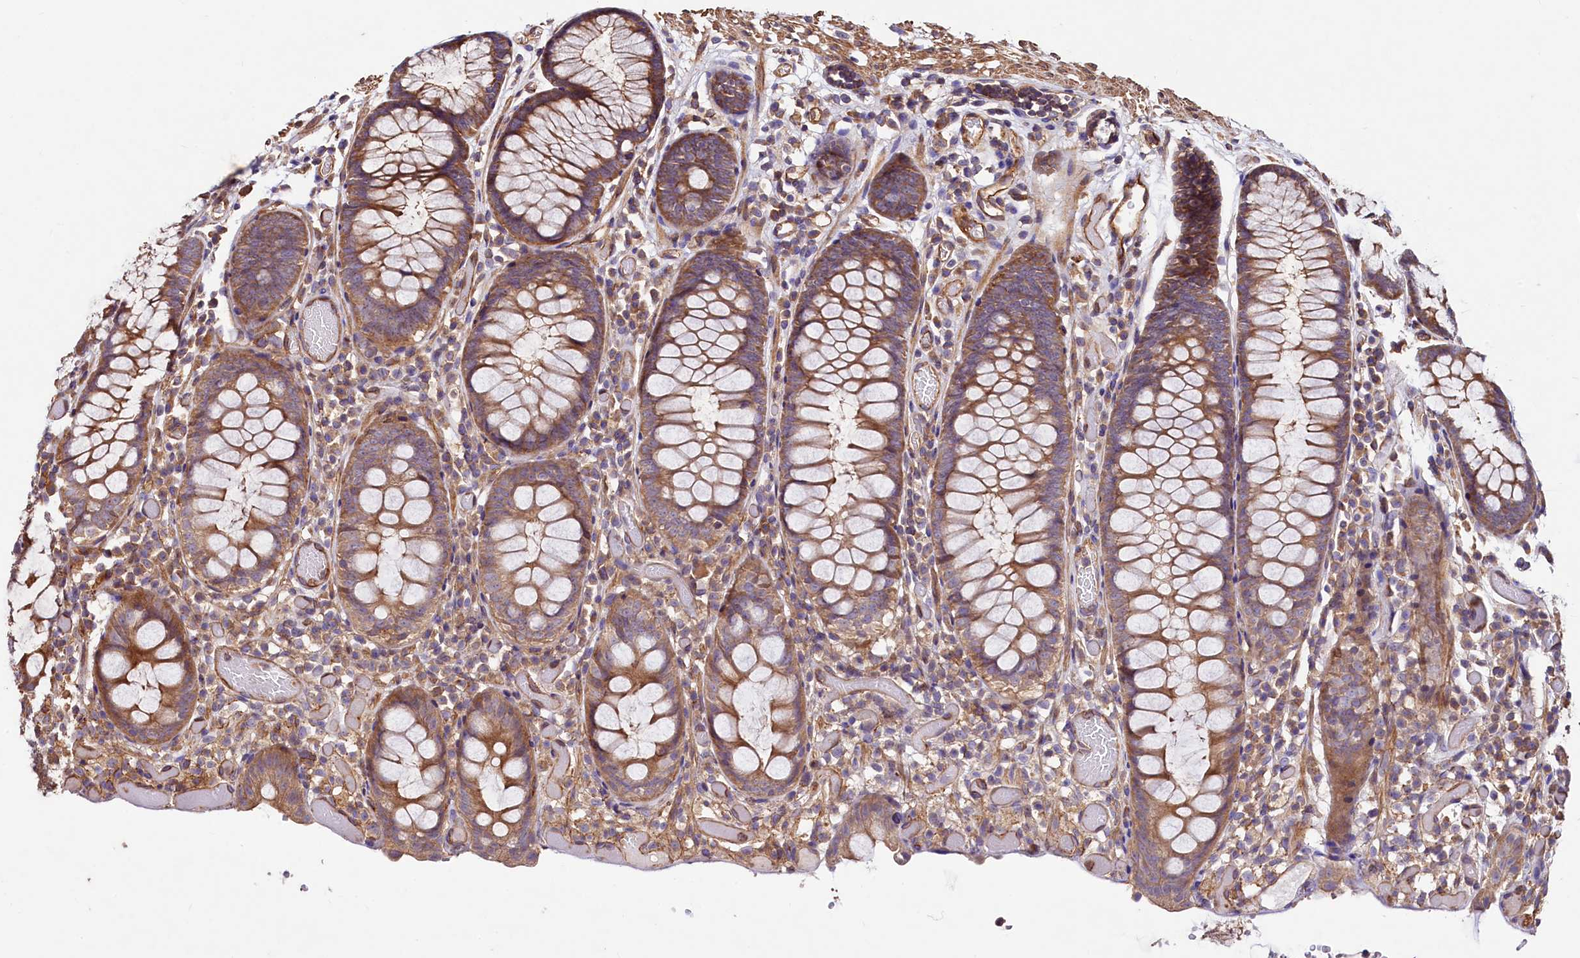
{"staining": {"intensity": "strong", "quantity": ">75%", "location": "cytoplasmic/membranous"}, "tissue": "colon", "cell_type": "Endothelial cells", "image_type": "normal", "snomed": [{"axis": "morphology", "description": "Normal tissue, NOS"}, {"axis": "topography", "description": "Colon"}], "caption": "DAB (3,3'-diaminobenzidine) immunohistochemical staining of unremarkable human colon demonstrates strong cytoplasmic/membranous protein expression in approximately >75% of endothelial cells. (IHC, brightfield microscopy, high magnification).", "gene": "KLHDC4", "patient": {"sex": "male", "age": 14}}